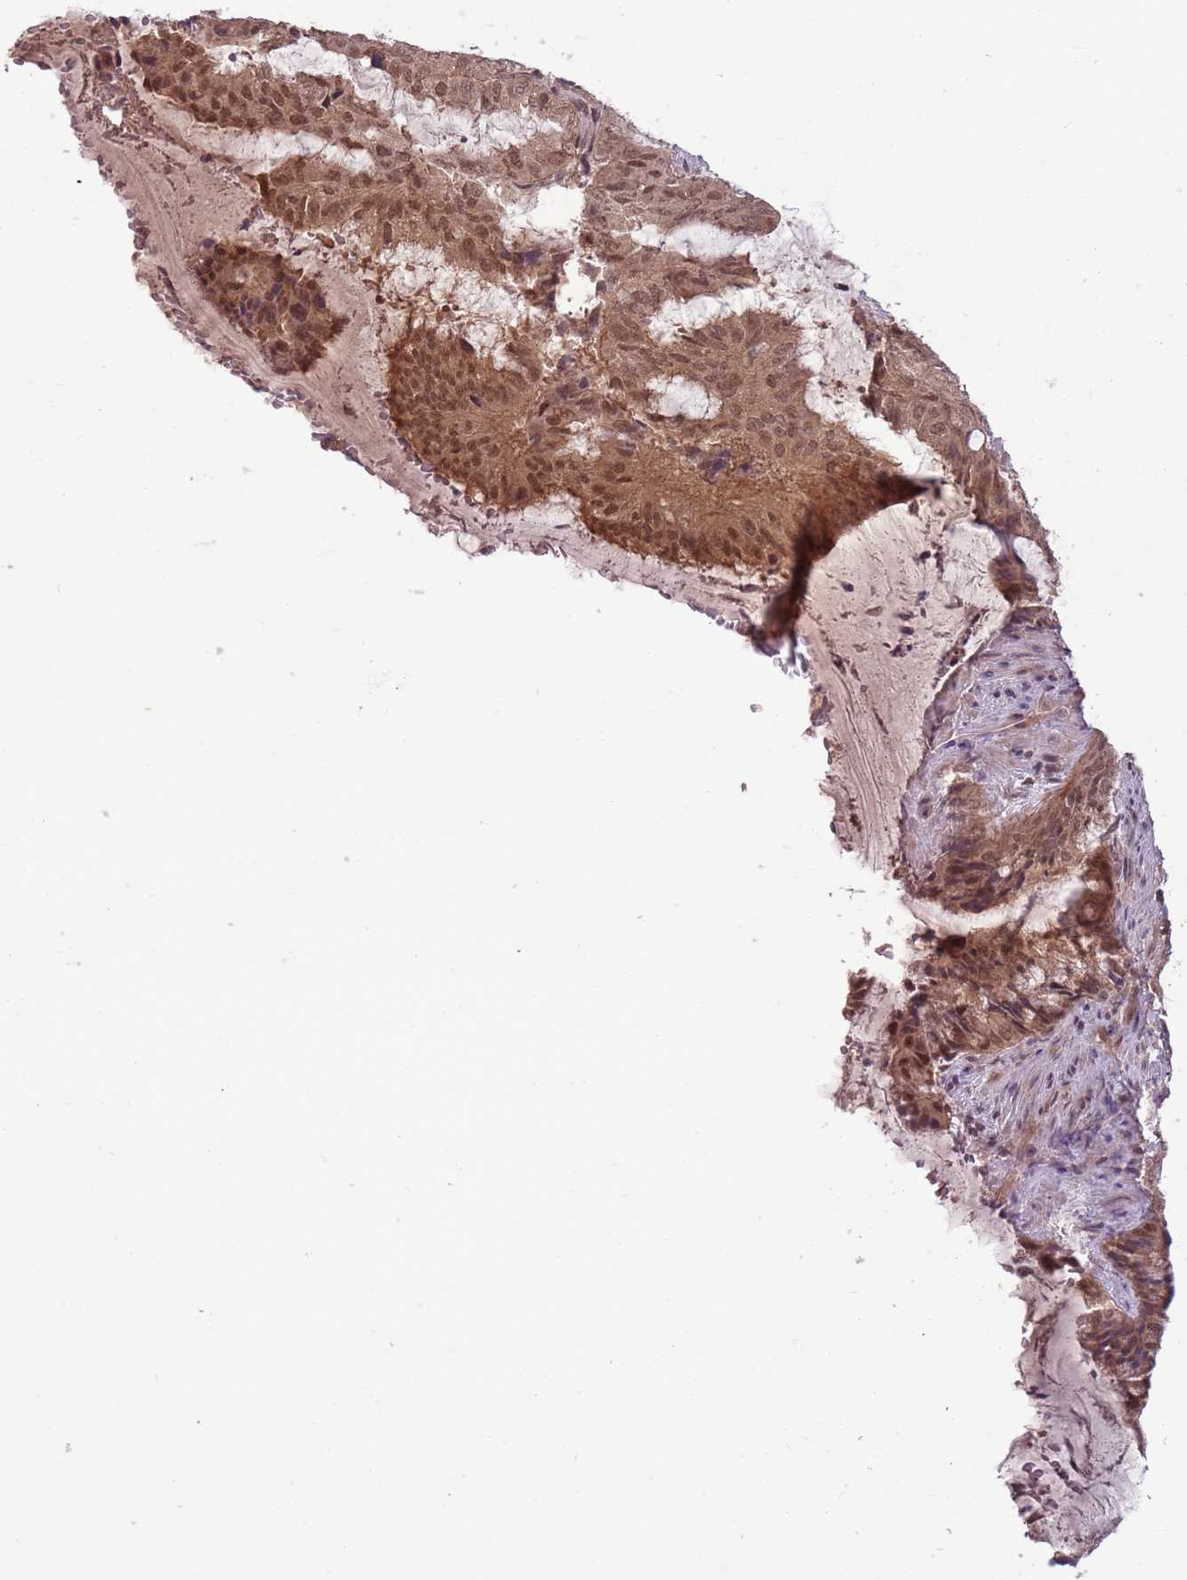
{"staining": {"intensity": "moderate", "quantity": ">75%", "location": "cytoplasmic/membranous,nuclear"}, "tissue": "endometrial cancer", "cell_type": "Tumor cells", "image_type": "cancer", "snomed": [{"axis": "morphology", "description": "Adenocarcinoma, NOS"}, {"axis": "topography", "description": "Endometrium"}], "caption": "Moderate cytoplasmic/membranous and nuclear staining for a protein is present in approximately >75% of tumor cells of adenocarcinoma (endometrial) using IHC.", "gene": "ADAMTS3", "patient": {"sex": "female", "age": 51}}